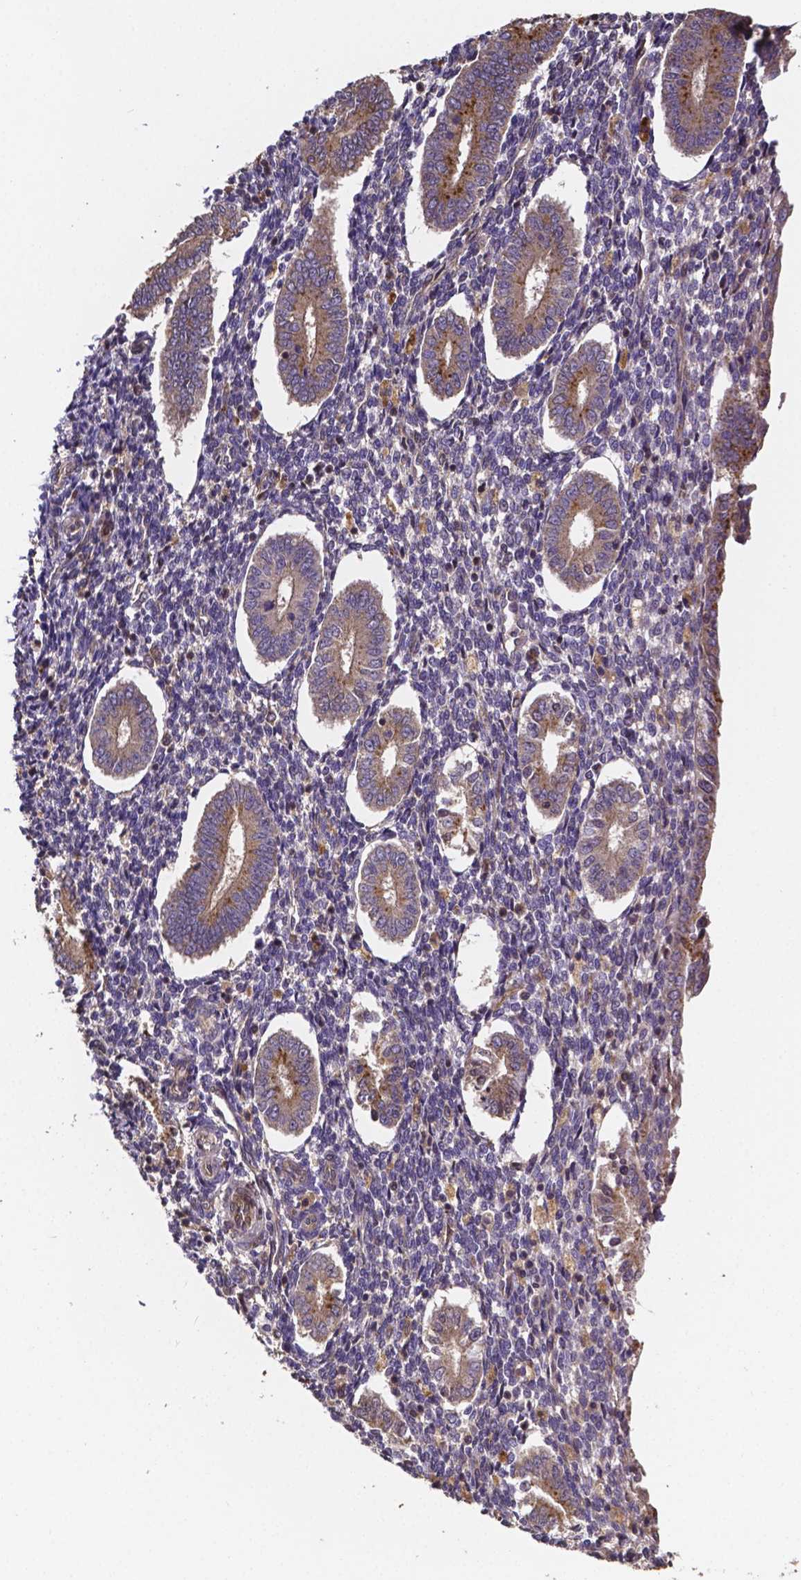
{"staining": {"intensity": "negative", "quantity": "none", "location": "none"}, "tissue": "endometrium", "cell_type": "Cells in endometrial stroma", "image_type": "normal", "snomed": [{"axis": "morphology", "description": "Normal tissue, NOS"}, {"axis": "topography", "description": "Endometrium"}], "caption": "DAB (3,3'-diaminobenzidine) immunohistochemical staining of normal endometrium demonstrates no significant expression in cells in endometrial stroma. (DAB (3,3'-diaminobenzidine) immunohistochemistry, high magnification).", "gene": "RNF123", "patient": {"sex": "female", "age": 40}}